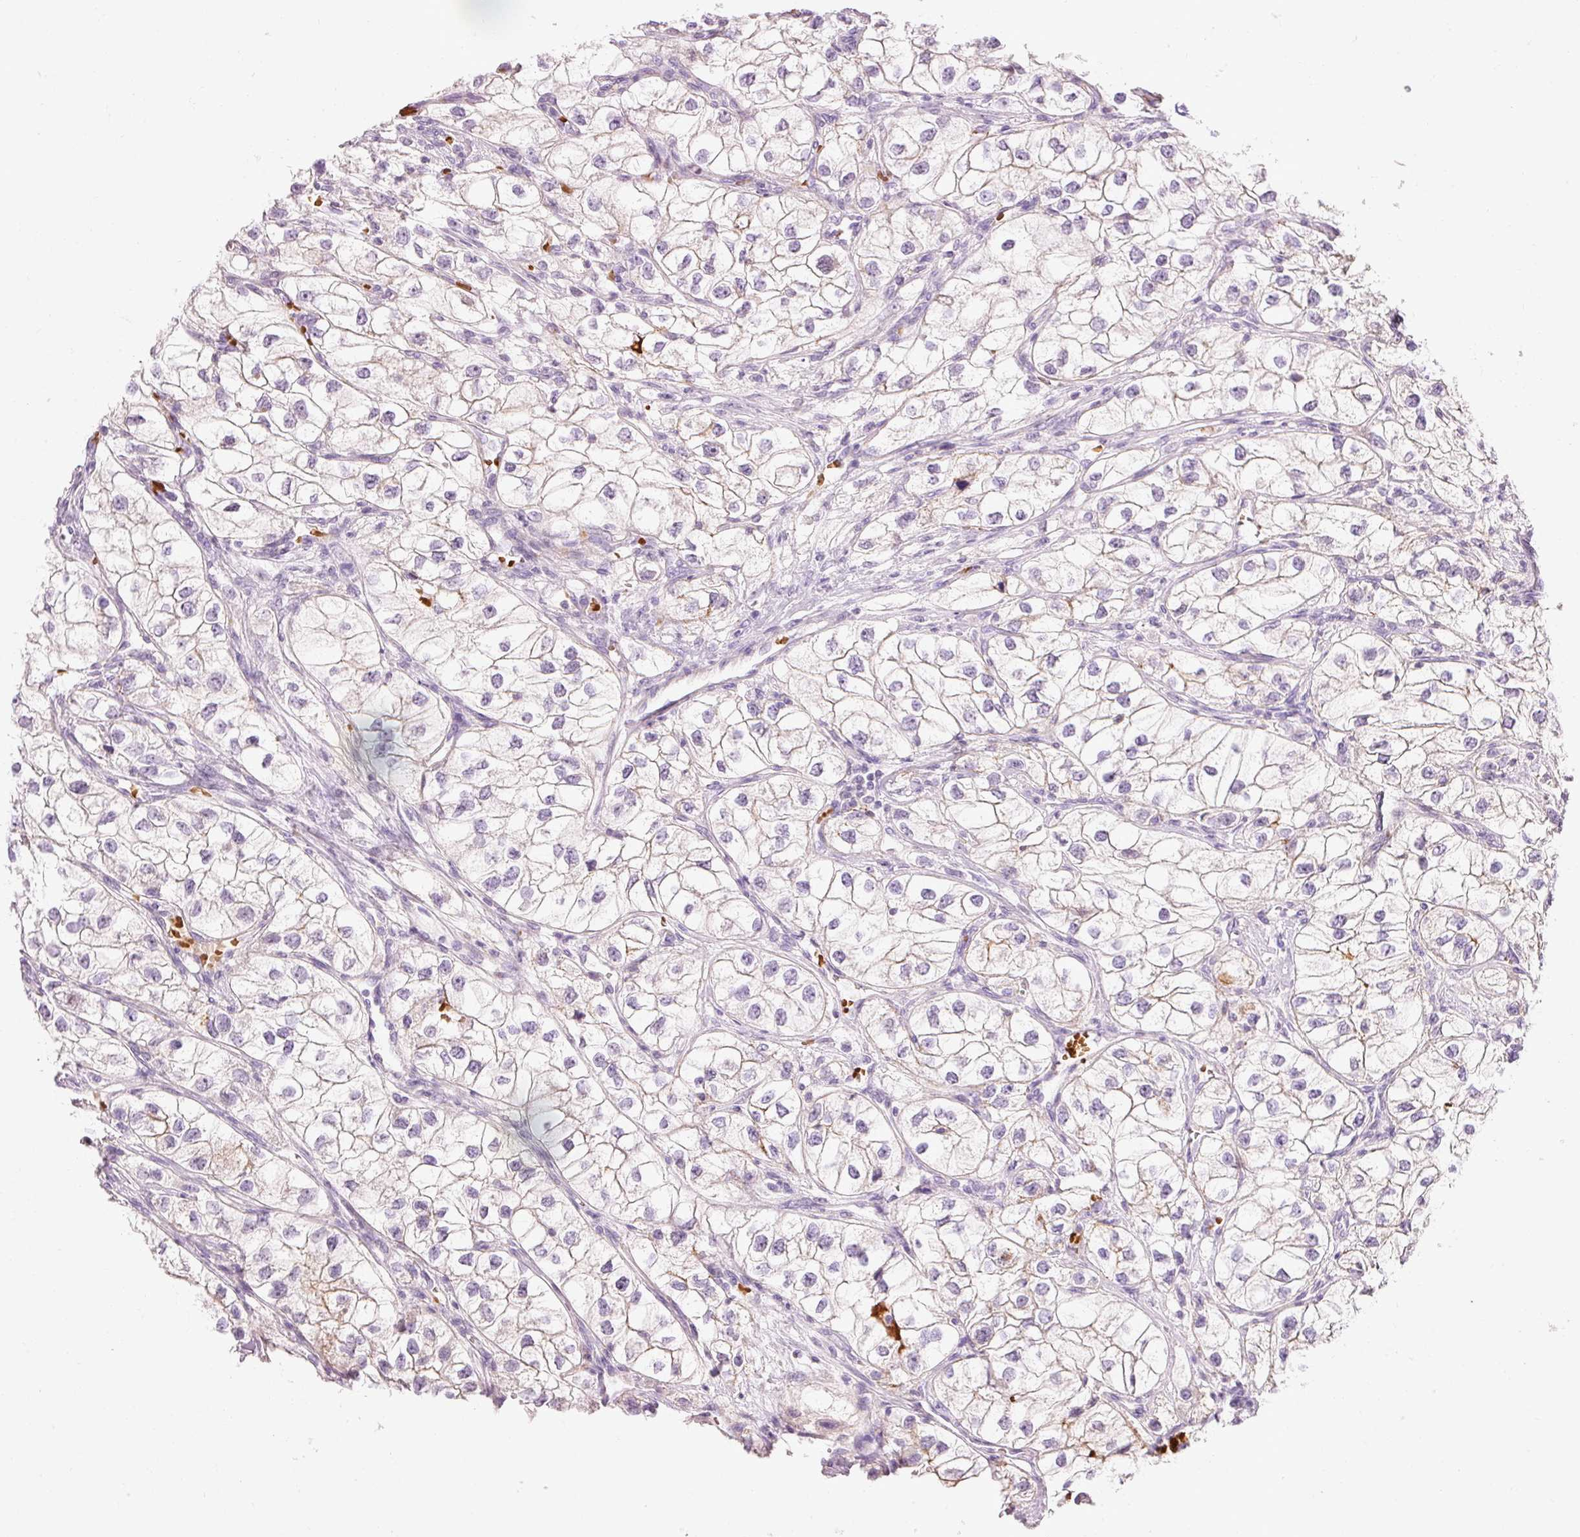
{"staining": {"intensity": "negative", "quantity": "none", "location": "none"}, "tissue": "renal cancer", "cell_type": "Tumor cells", "image_type": "cancer", "snomed": [{"axis": "morphology", "description": "Adenocarcinoma, NOS"}, {"axis": "topography", "description": "Kidney"}], "caption": "An immunohistochemistry (IHC) histopathology image of renal cancer (adenocarcinoma) is shown. There is no staining in tumor cells of renal cancer (adenocarcinoma).", "gene": "DHRS11", "patient": {"sex": "male", "age": 59}}